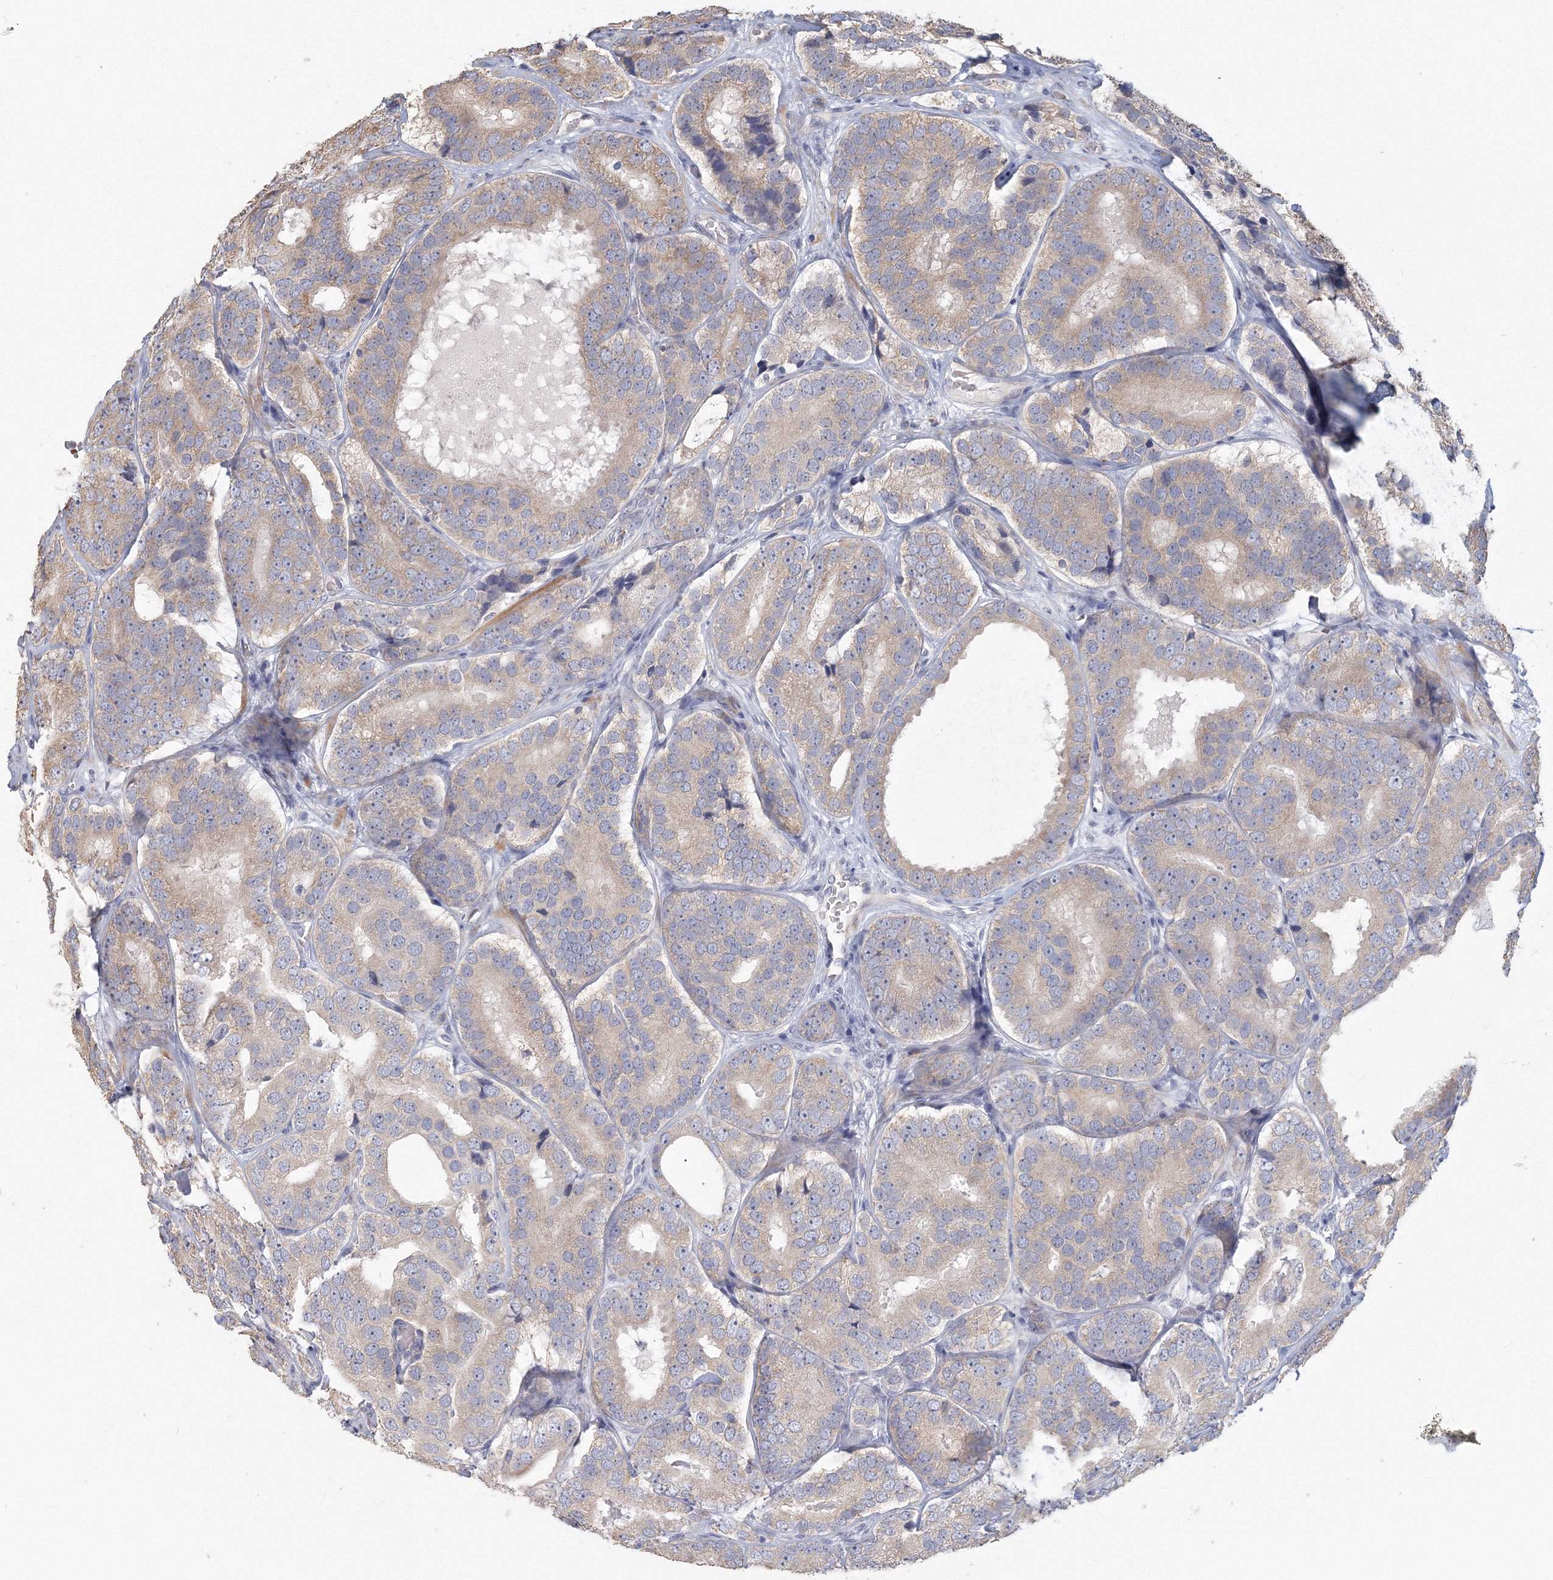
{"staining": {"intensity": "weak", "quantity": "<25%", "location": "cytoplasmic/membranous"}, "tissue": "prostate cancer", "cell_type": "Tumor cells", "image_type": "cancer", "snomed": [{"axis": "morphology", "description": "Adenocarcinoma, High grade"}, {"axis": "topography", "description": "Prostate"}], "caption": "IHC of high-grade adenocarcinoma (prostate) demonstrates no expression in tumor cells.", "gene": "TACC2", "patient": {"sex": "male", "age": 56}}